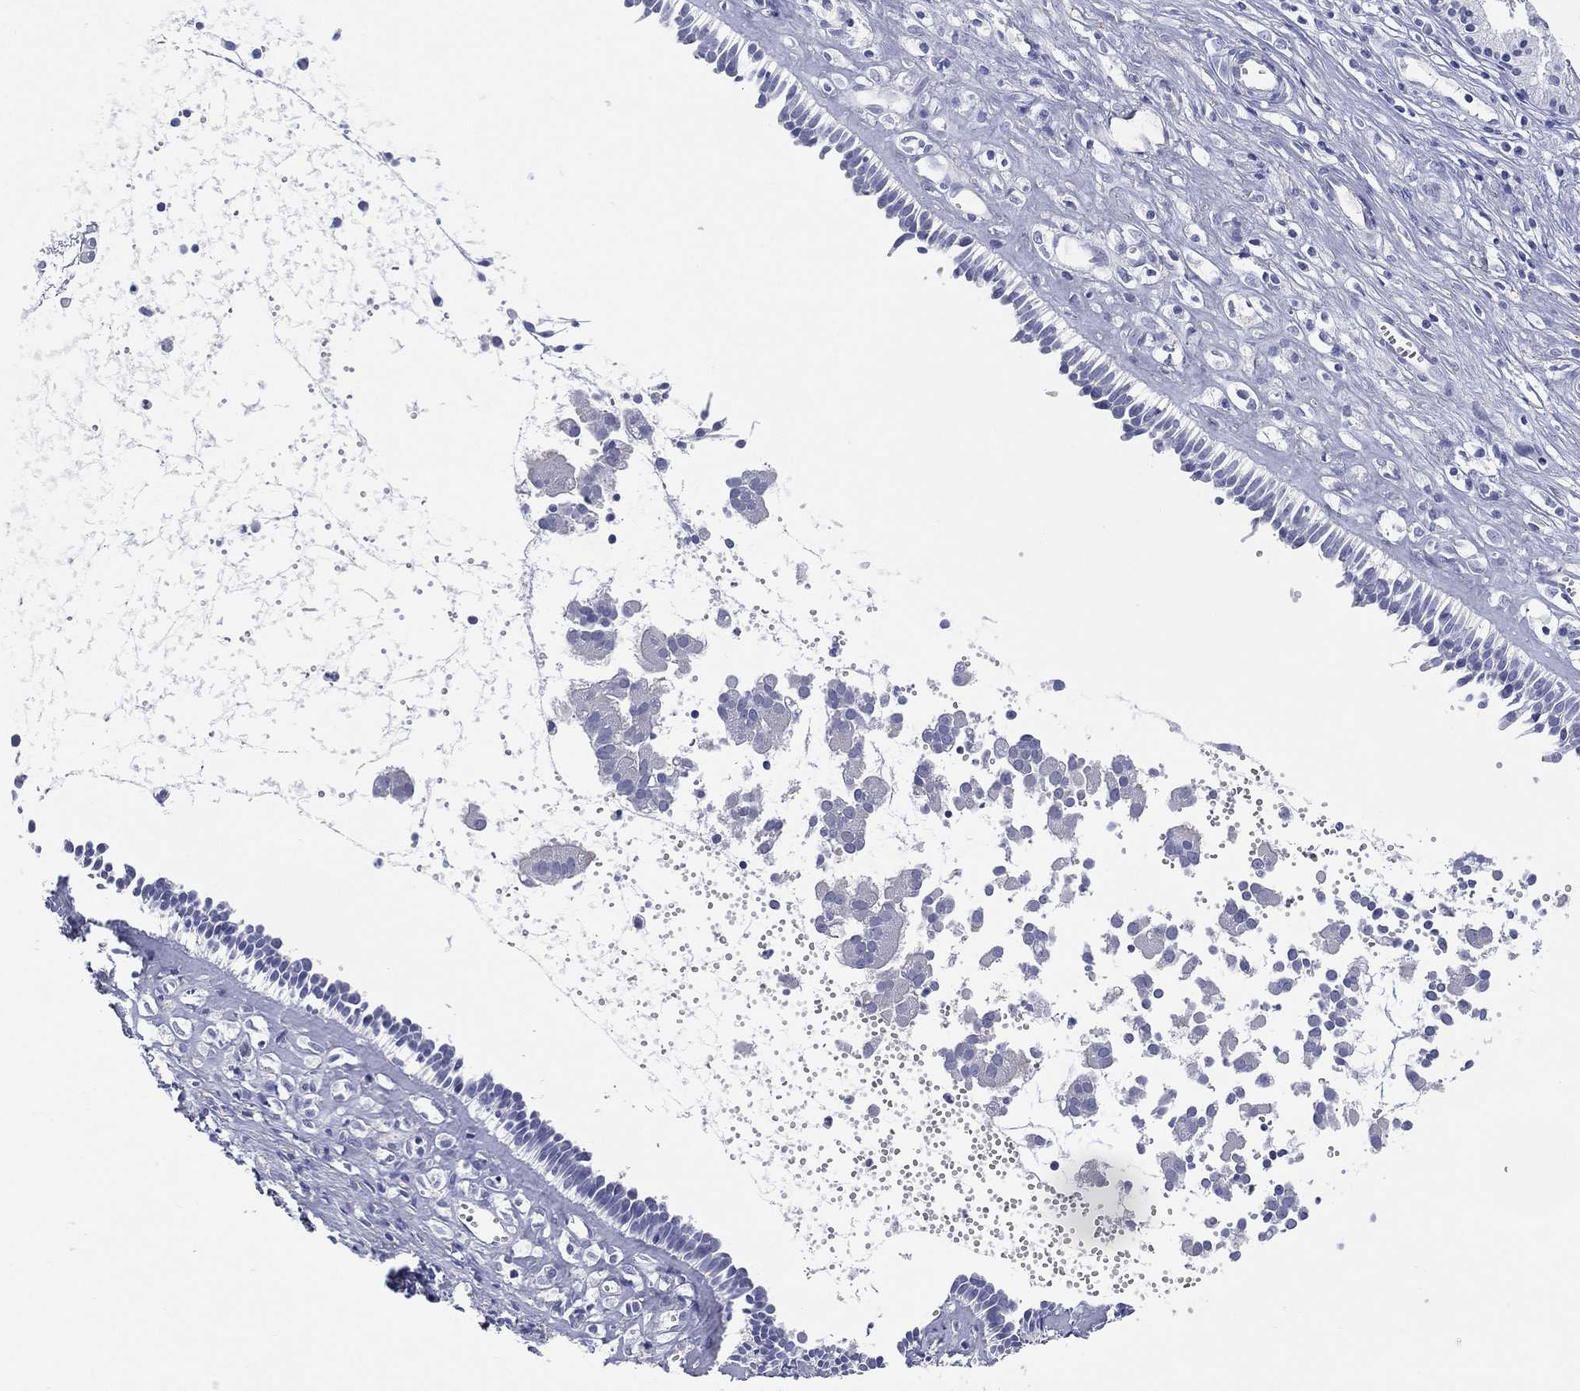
{"staining": {"intensity": "negative", "quantity": "none", "location": "none"}, "tissue": "nasopharynx", "cell_type": "Respiratory epithelial cells", "image_type": "normal", "snomed": [{"axis": "morphology", "description": "Normal tissue, NOS"}, {"axis": "topography", "description": "Nasopharynx"}], "caption": "A high-resolution photomicrograph shows immunohistochemistry (IHC) staining of benign nasopharynx, which displays no significant expression in respiratory epithelial cells. Brightfield microscopy of immunohistochemistry (IHC) stained with DAB (brown) and hematoxylin (blue), captured at high magnification.", "gene": "C5orf46", "patient": {"sex": "male", "age": 61}}